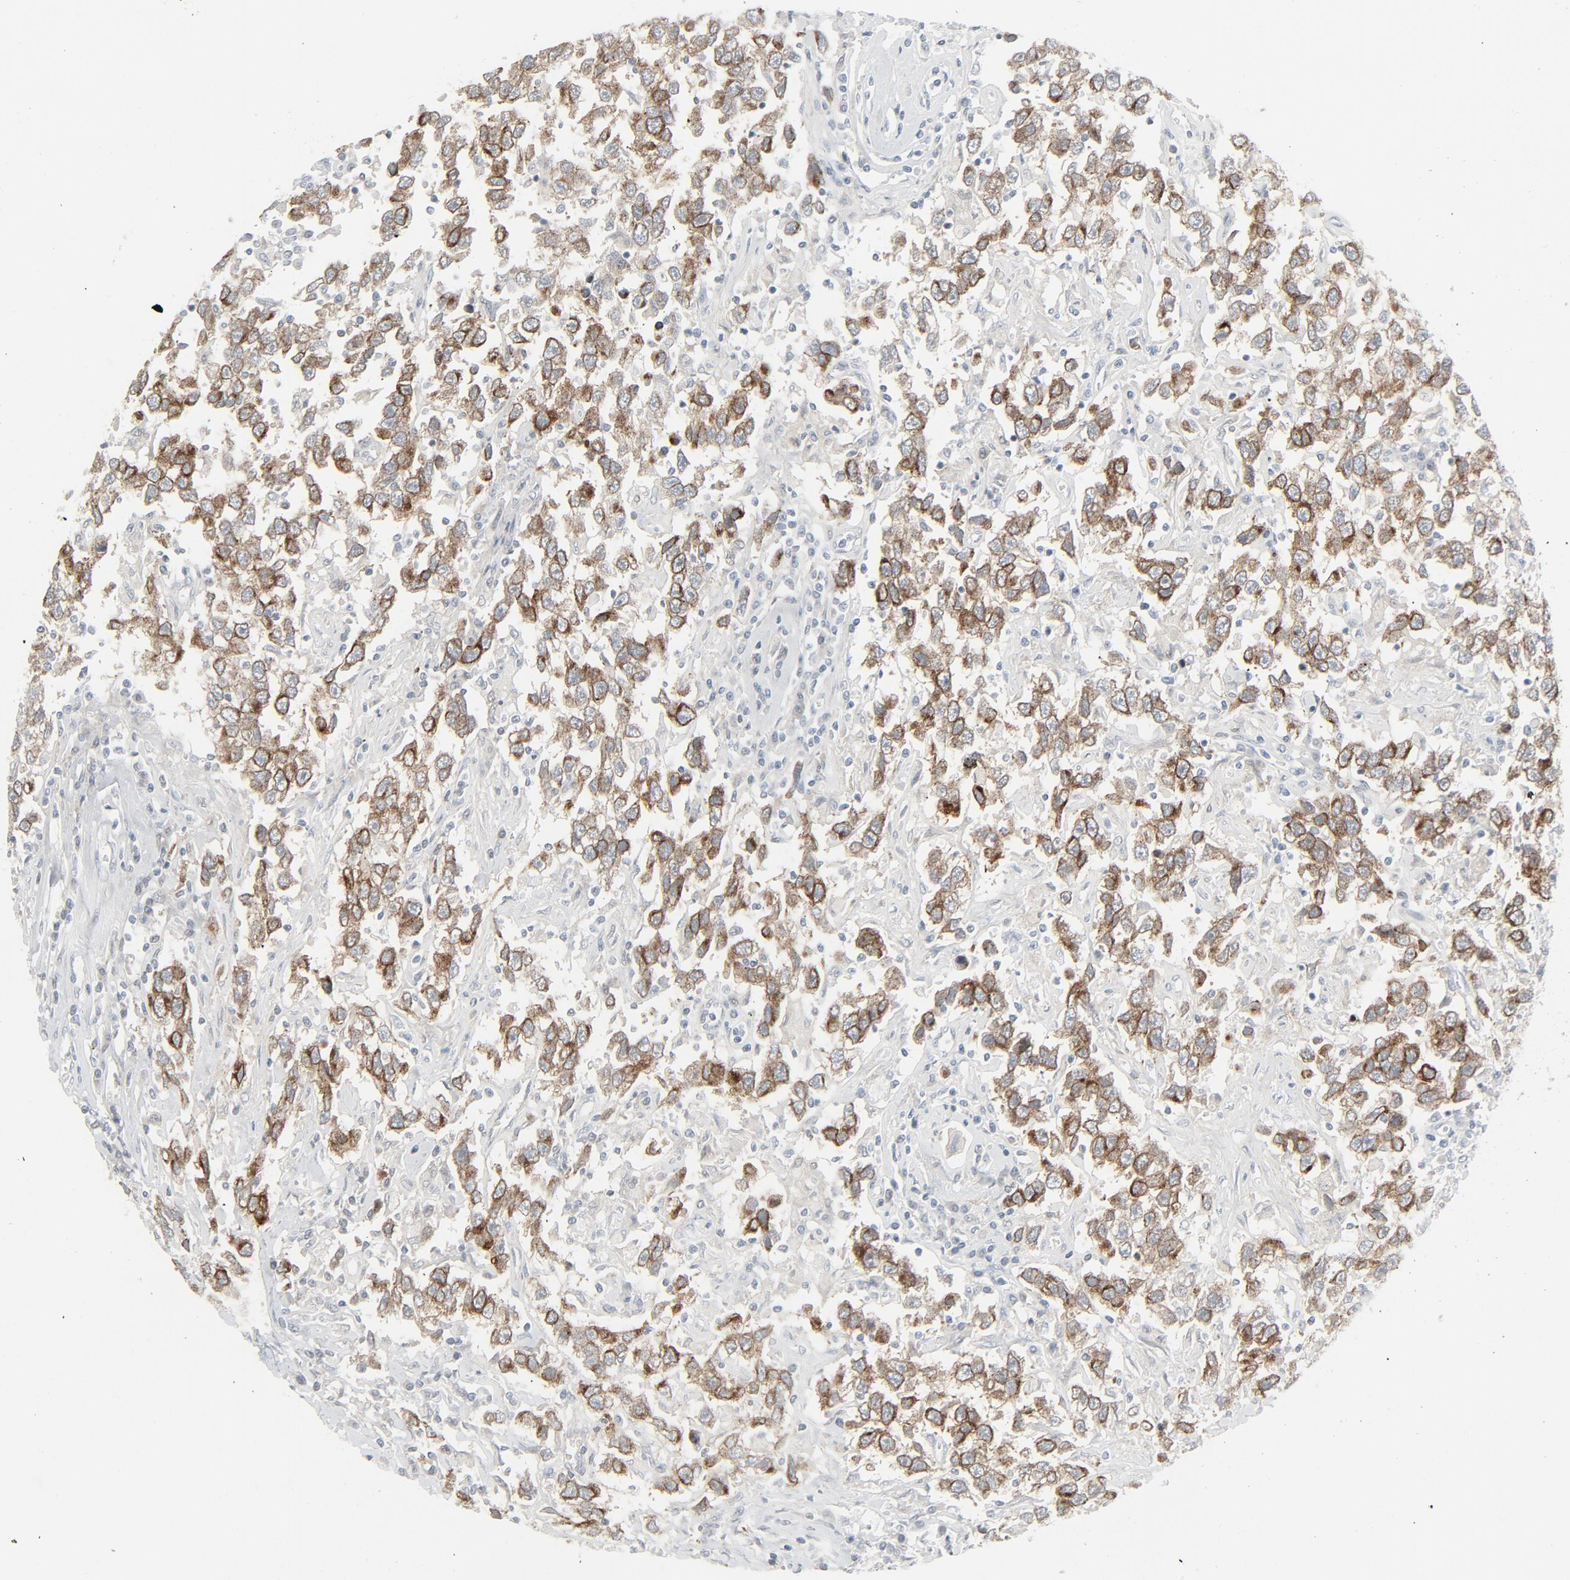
{"staining": {"intensity": "strong", "quantity": ">75%", "location": "cytoplasmic/membranous"}, "tissue": "testis cancer", "cell_type": "Tumor cells", "image_type": "cancer", "snomed": [{"axis": "morphology", "description": "Seminoma, NOS"}, {"axis": "topography", "description": "Testis"}], "caption": "Protein expression analysis of human testis cancer reveals strong cytoplasmic/membranous staining in about >75% of tumor cells.", "gene": "FGFR3", "patient": {"sex": "male", "age": 41}}